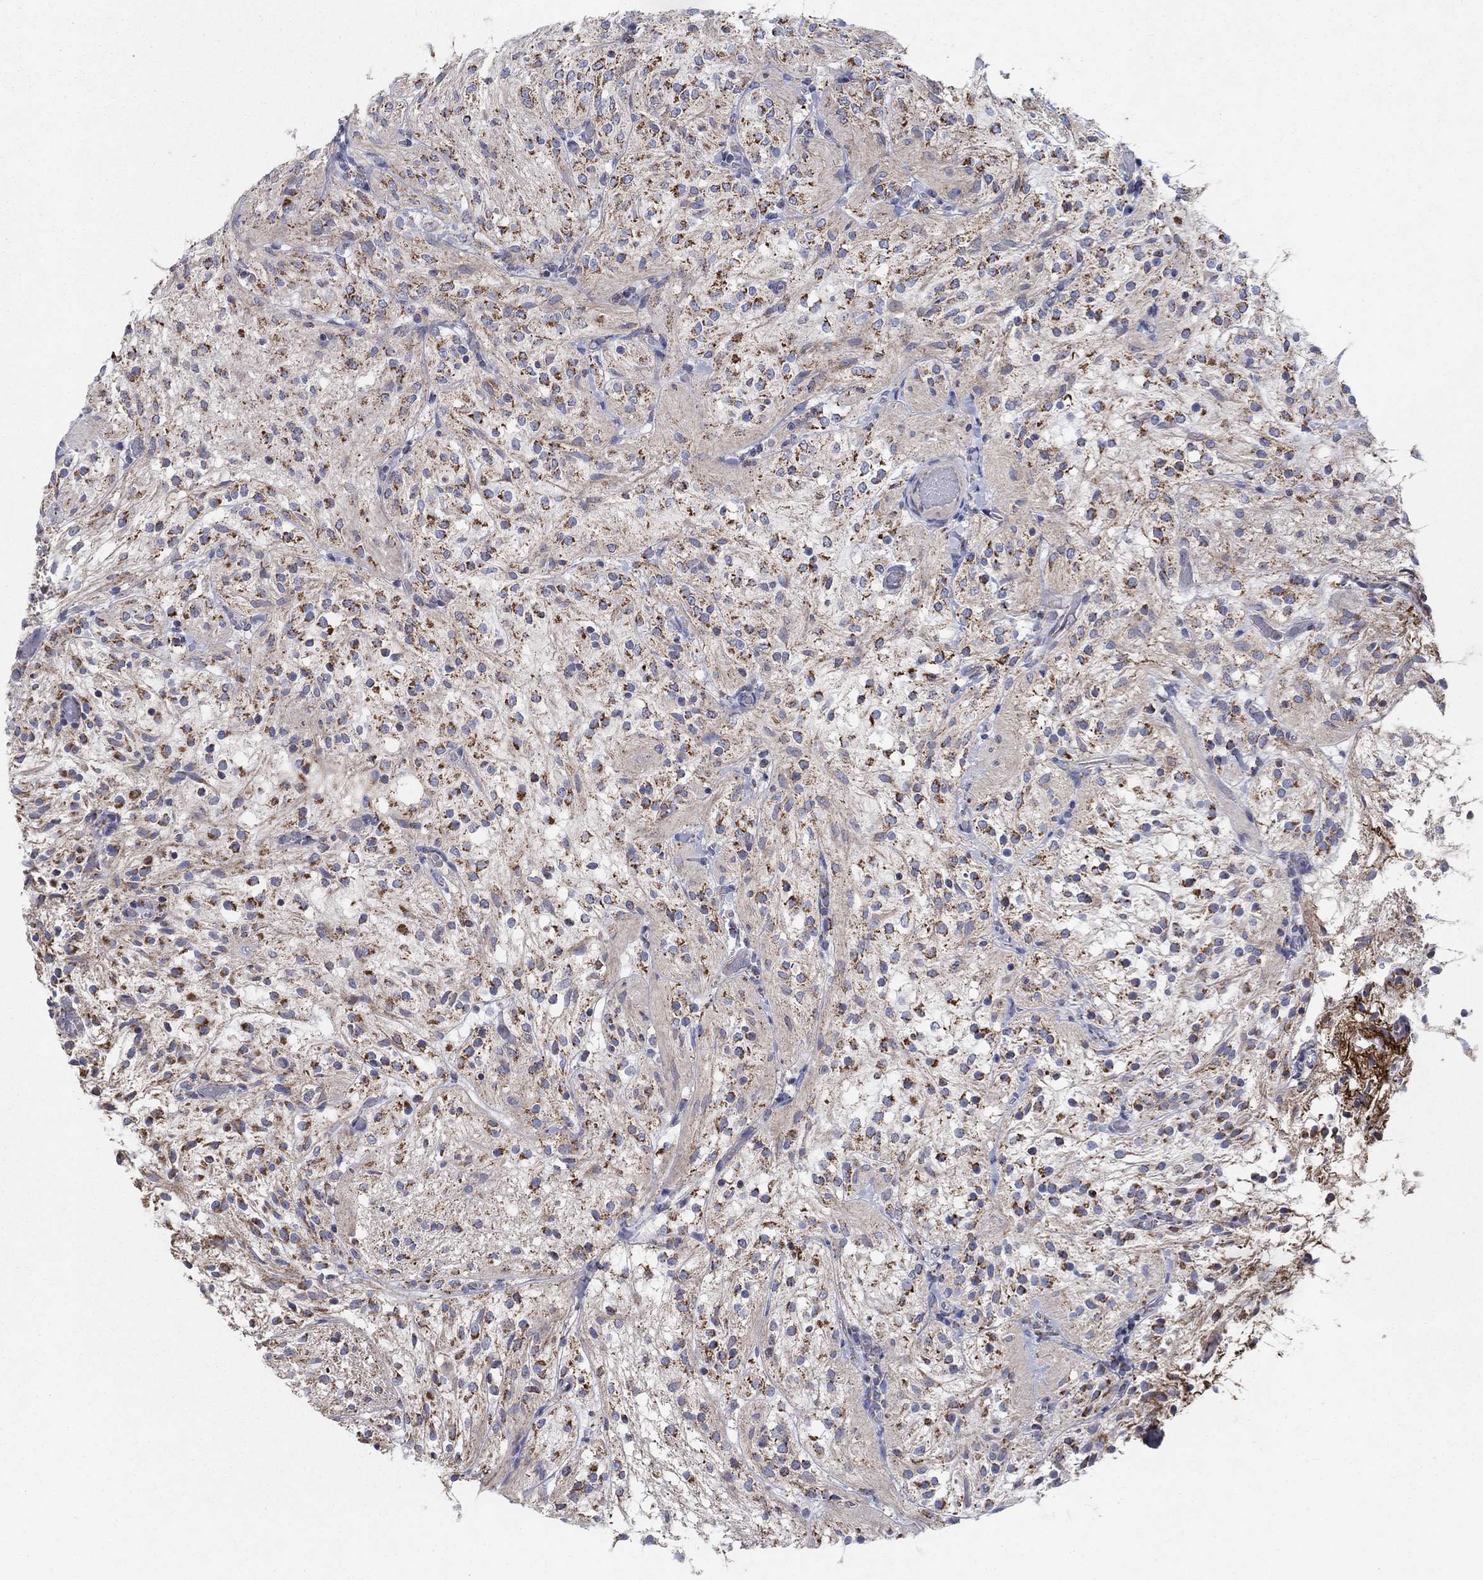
{"staining": {"intensity": "strong", "quantity": "<25%", "location": "cytoplasmic/membranous"}, "tissue": "glioma", "cell_type": "Tumor cells", "image_type": "cancer", "snomed": [{"axis": "morphology", "description": "Glioma, malignant, Low grade"}, {"axis": "topography", "description": "Brain"}], "caption": "IHC of glioma shows medium levels of strong cytoplasmic/membranous expression in approximately <25% of tumor cells.", "gene": "C9orf85", "patient": {"sex": "male", "age": 3}}